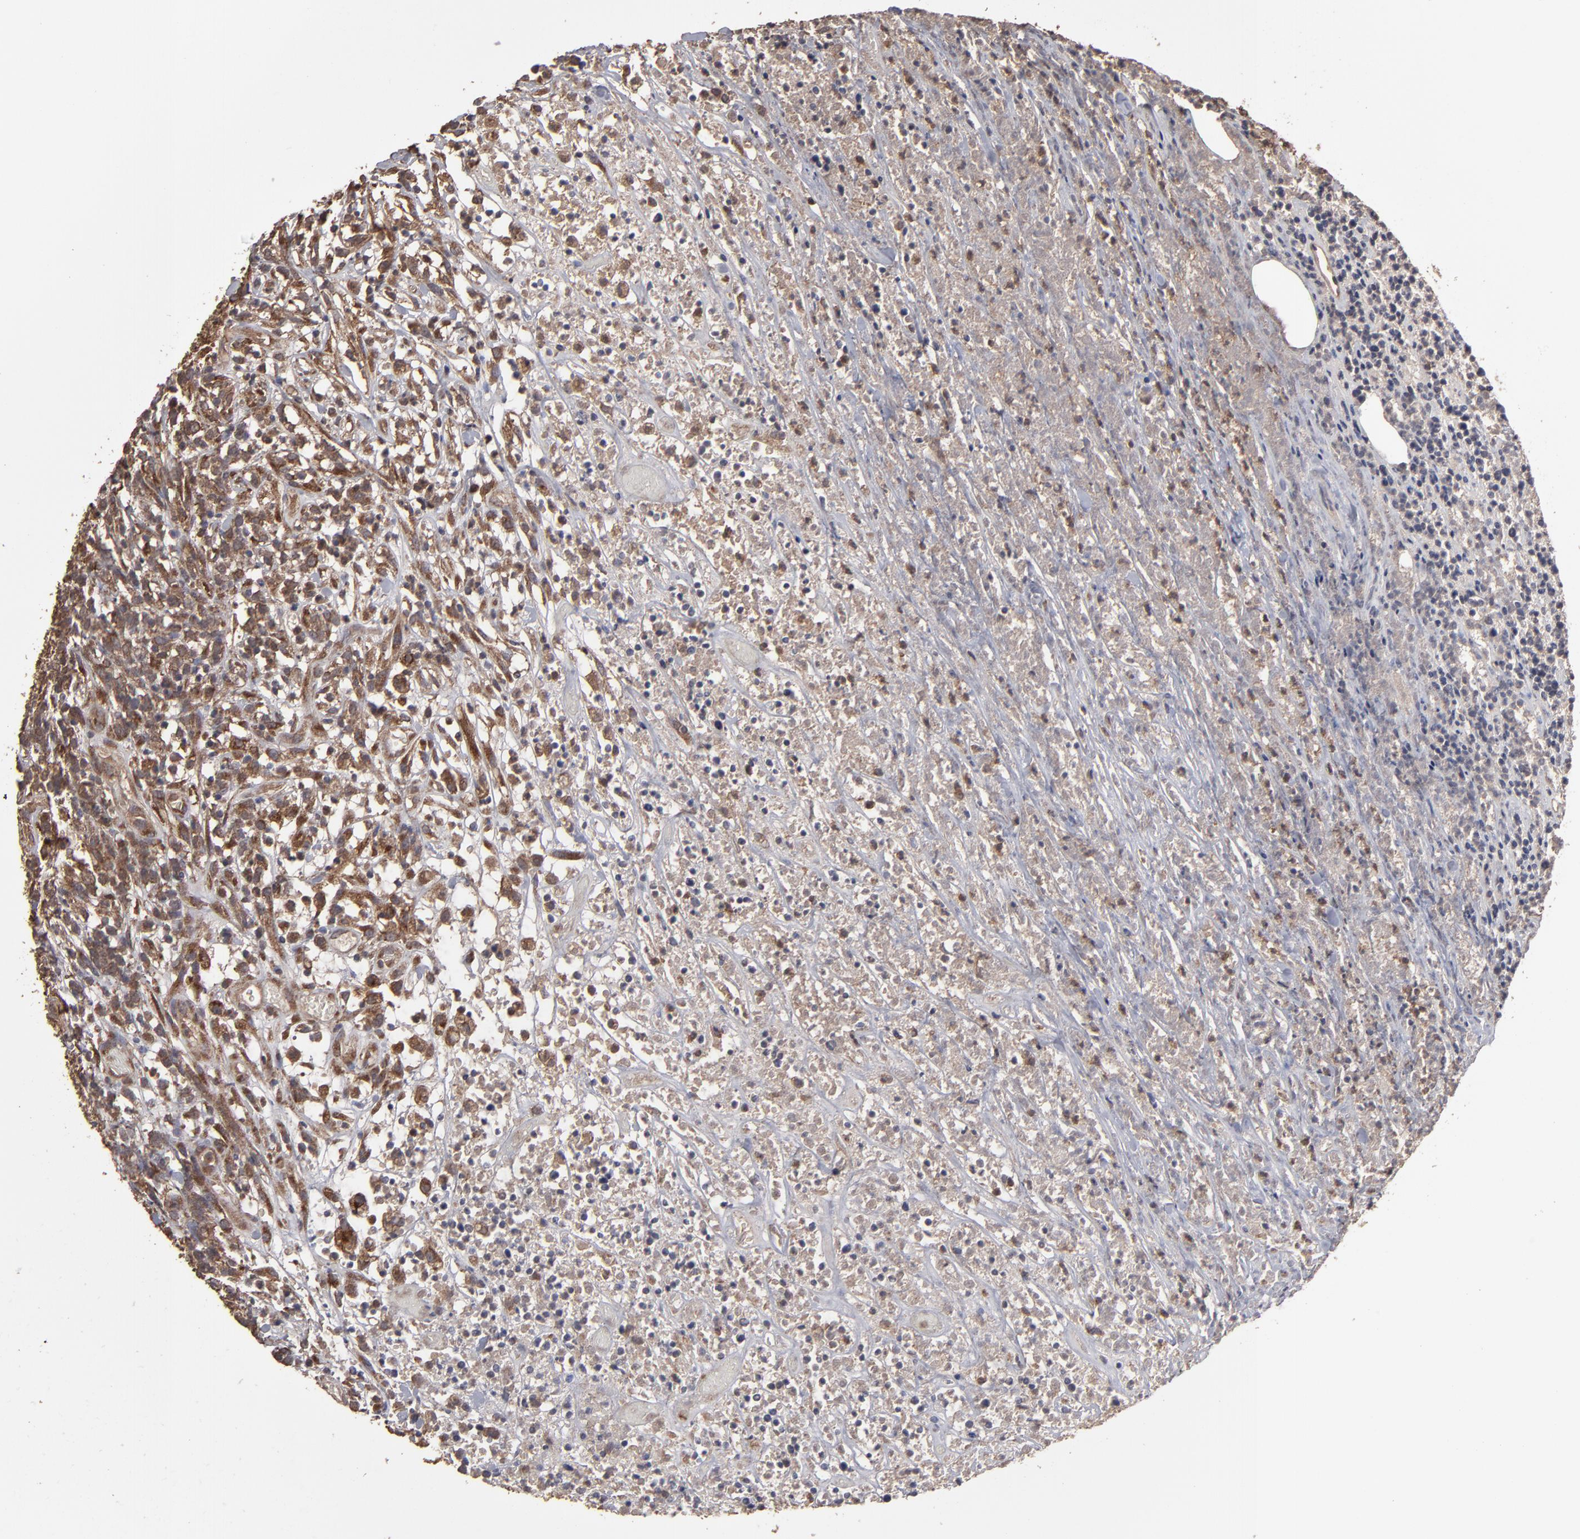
{"staining": {"intensity": "moderate", "quantity": "25%-75%", "location": "cytoplasmic/membranous"}, "tissue": "lymphoma", "cell_type": "Tumor cells", "image_type": "cancer", "snomed": [{"axis": "morphology", "description": "Malignant lymphoma, non-Hodgkin's type, High grade"}, {"axis": "topography", "description": "Lymph node"}], "caption": "An immunohistochemistry (IHC) micrograph of neoplastic tissue is shown. Protein staining in brown shows moderate cytoplasmic/membranous positivity in lymphoma within tumor cells.", "gene": "MMP2", "patient": {"sex": "female", "age": 73}}